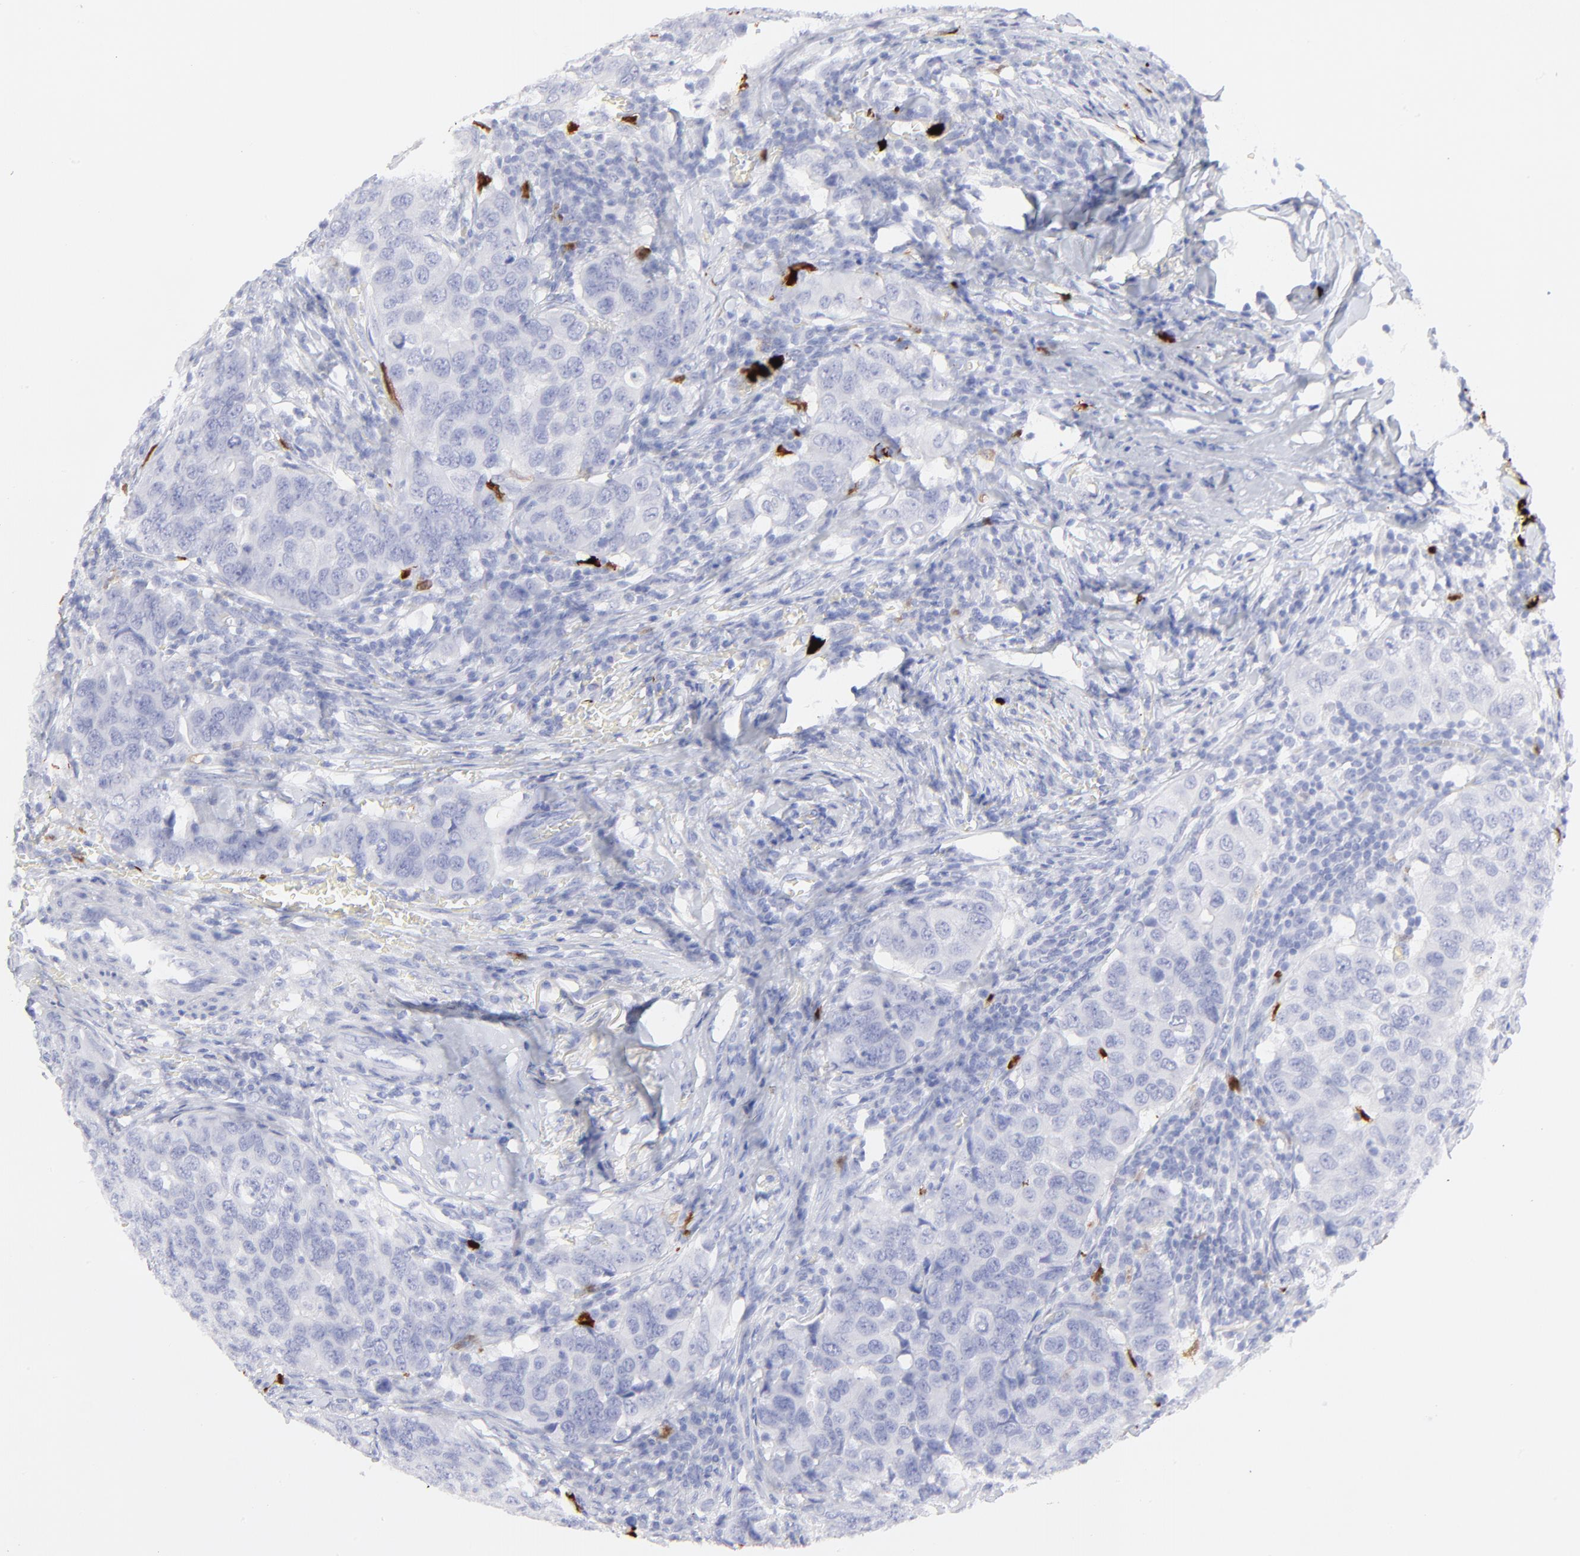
{"staining": {"intensity": "negative", "quantity": "none", "location": "none"}, "tissue": "breast cancer", "cell_type": "Tumor cells", "image_type": "cancer", "snomed": [{"axis": "morphology", "description": "Duct carcinoma"}, {"axis": "topography", "description": "Breast"}], "caption": "Immunohistochemistry photomicrograph of neoplastic tissue: human intraductal carcinoma (breast) stained with DAB exhibits no significant protein staining in tumor cells. (DAB (3,3'-diaminobenzidine) immunohistochemistry visualized using brightfield microscopy, high magnification).", "gene": "S100A12", "patient": {"sex": "female", "age": 54}}